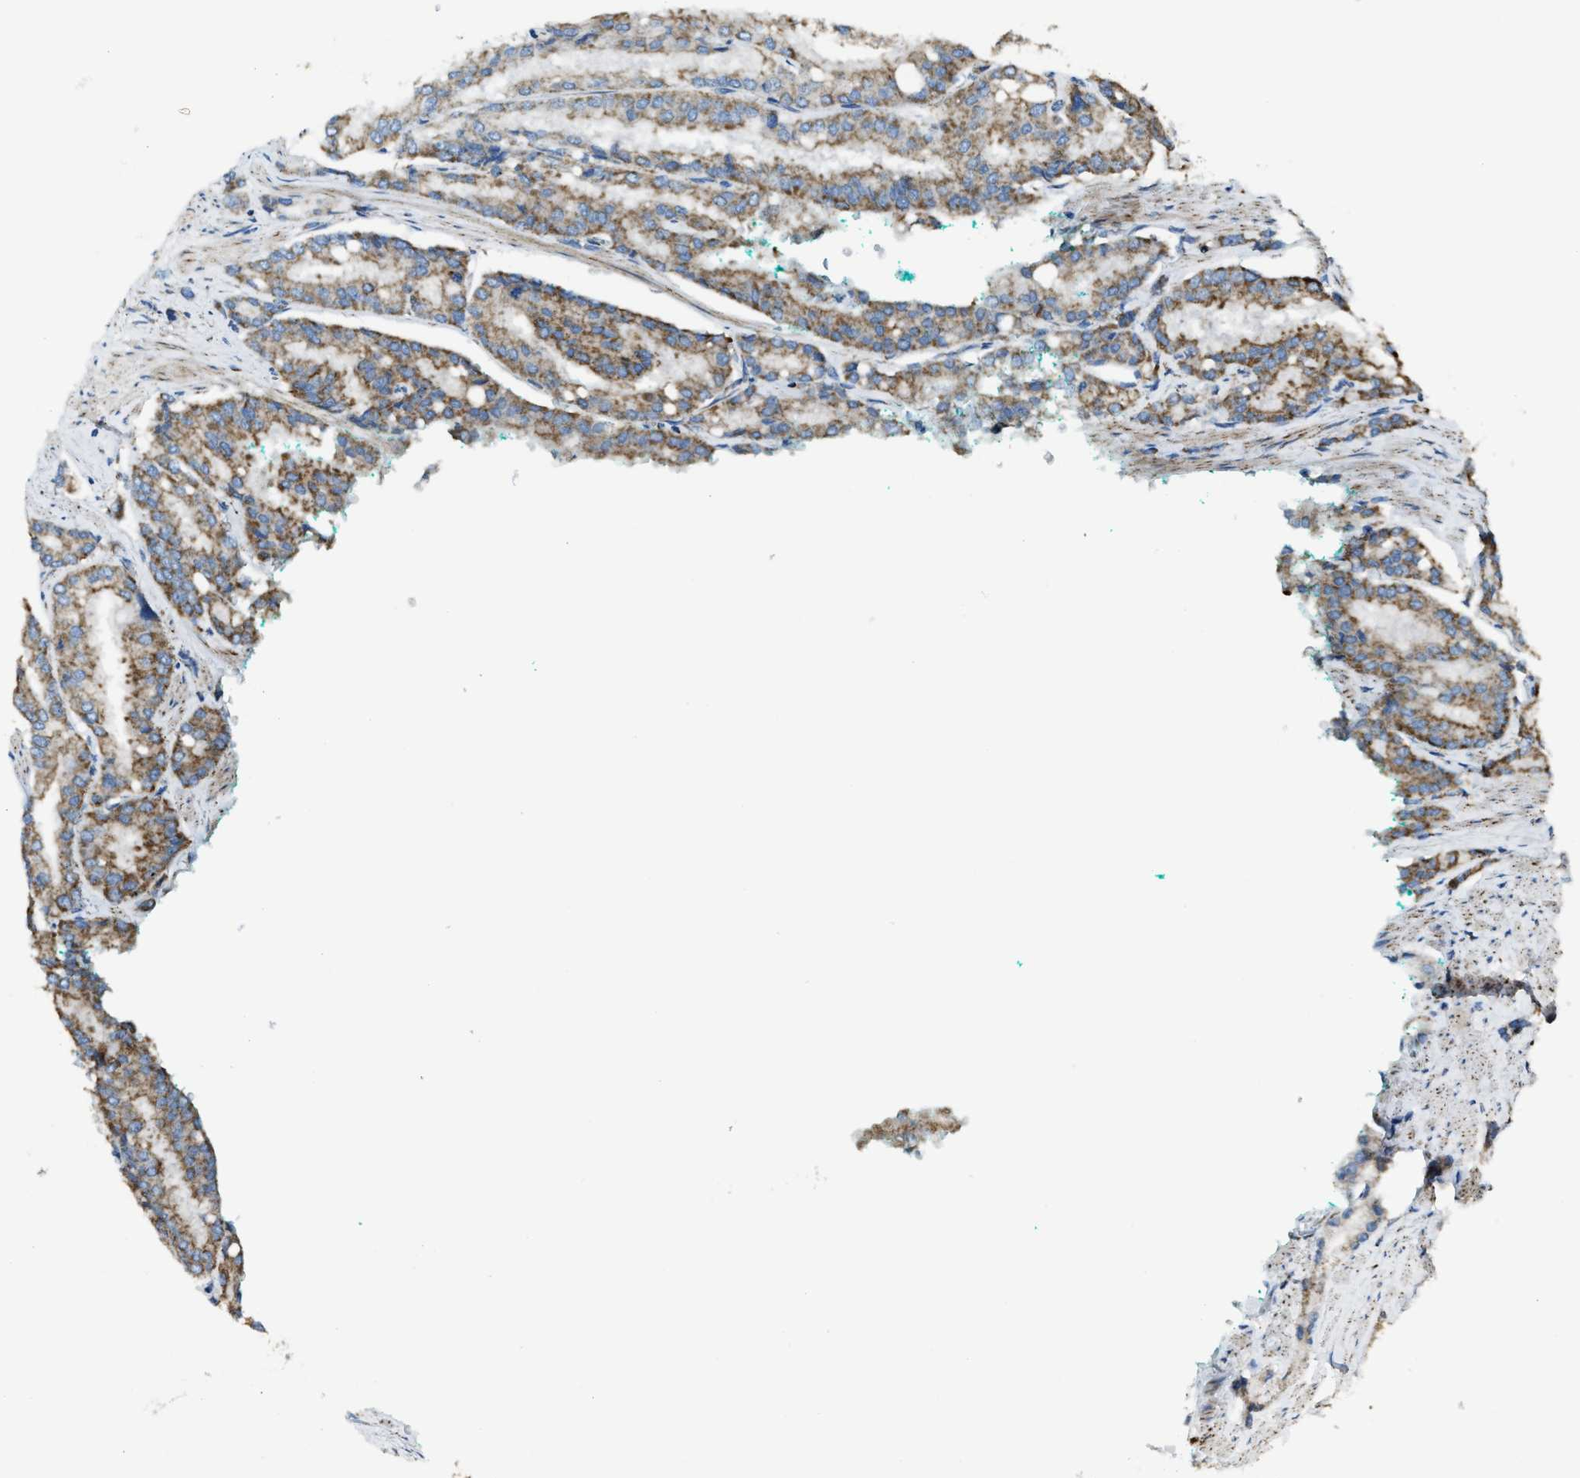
{"staining": {"intensity": "moderate", "quantity": ">75%", "location": "cytoplasmic/membranous"}, "tissue": "prostate cancer", "cell_type": "Tumor cells", "image_type": "cancer", "snomed": [{"axis": "morphology", "description": "Adenocarcinoma, High grade"}, {"axis": "topography", "description": "Prostate"}], "caption": "A medium amount of moderate cytoplasmic/membranous positivity is identified in about >75% of tumor cells in prostate cancer (adenocarcinoma (high-grade)) tissue.", "gene": "SLC25A11", "patient": {"sex": "male", "age": 50}}